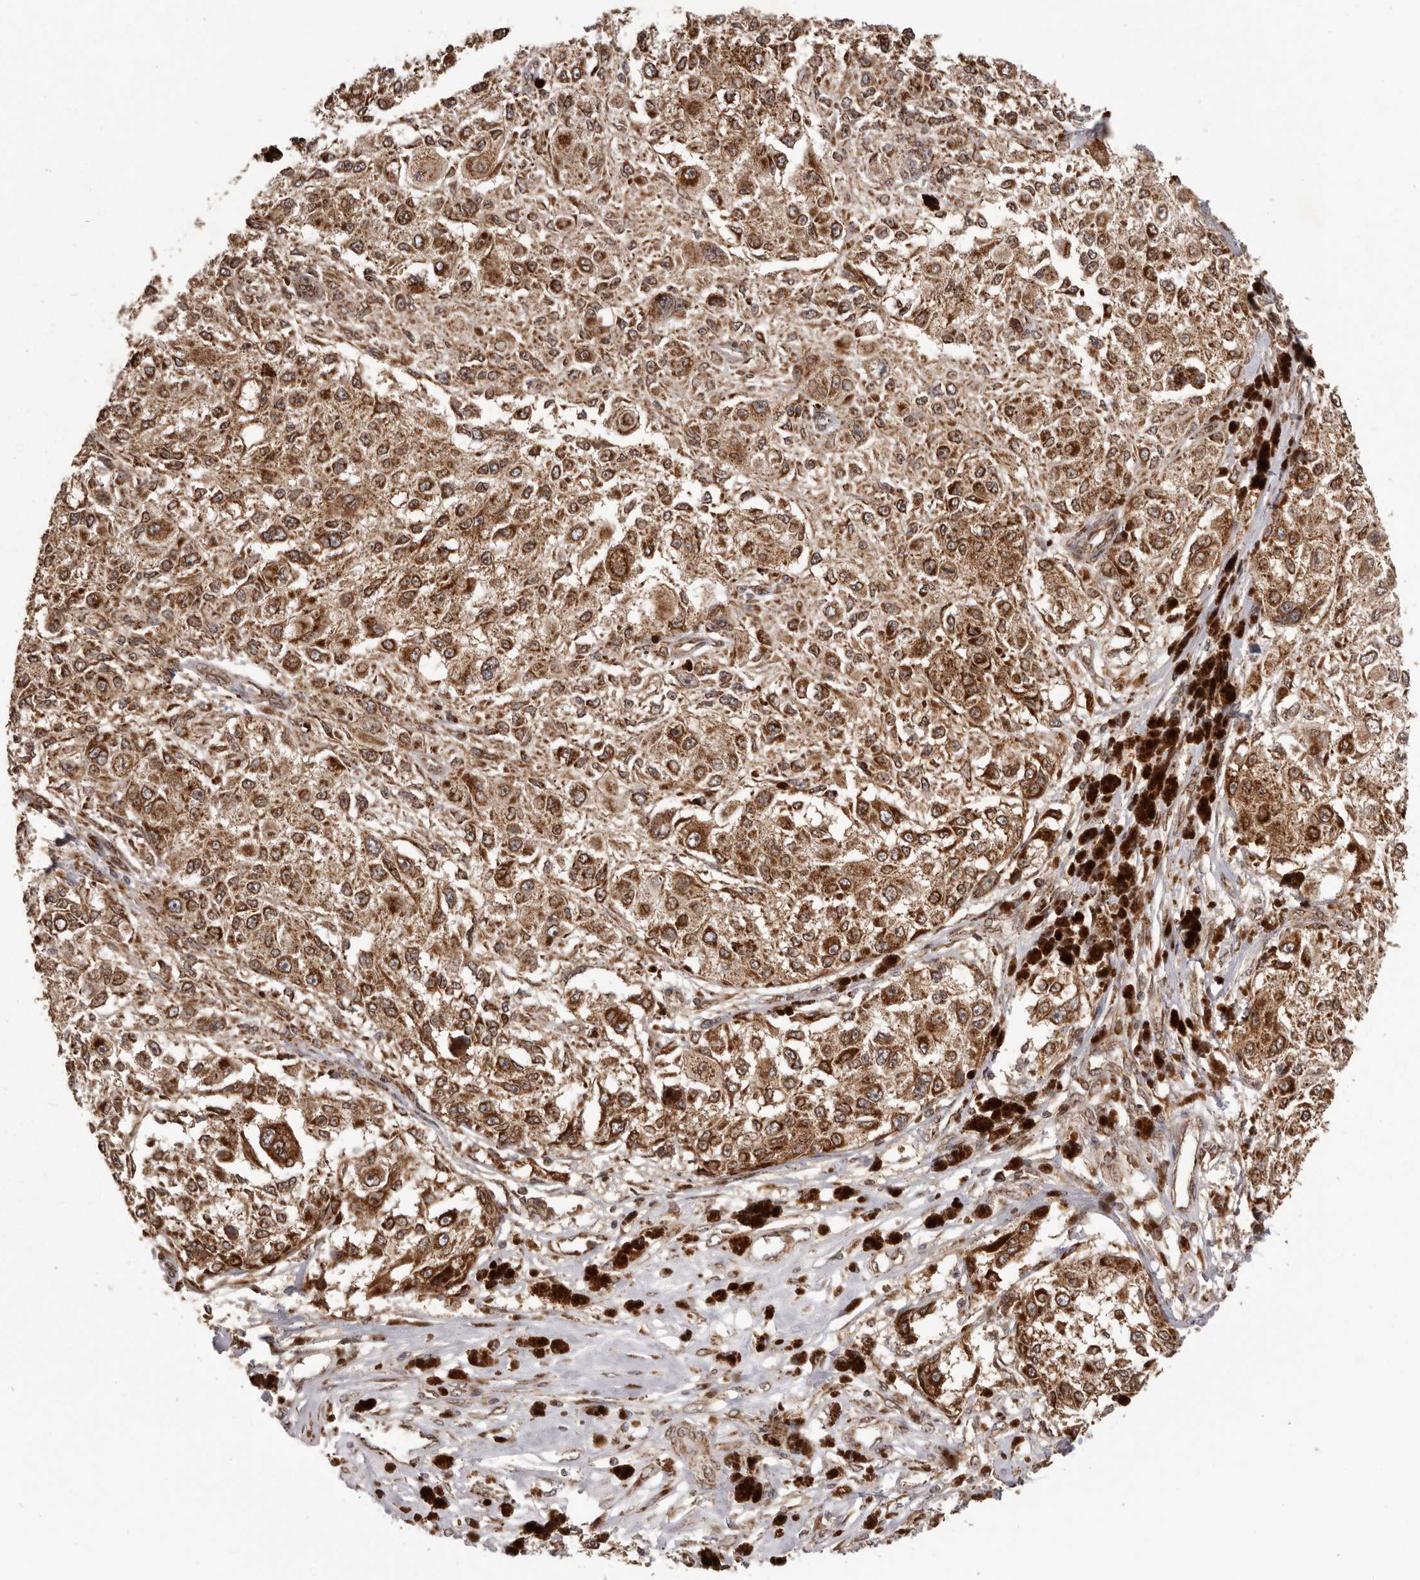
{"staining": {"intensity": "strong", "quantity": ">75%", "location": "cytoplasmic/membranous"}, "tissue": "melanoma", "cell_type": "Tumor cells", "image_type": "cancer", "snomed": [{"axis": "morphology", "description": "Necrosis, NOS"}, {"axis": "morphology", "description": "Malignant melanoma, NOS"}, {"axis": "topography", "description": "Skin"}], "caption": "Approximately >75% of tumor cells in human malignant melanoma display strong cytoplasmic/membranous protein staining as visualized by brown immunohistochemical staining.", "gene": "CHRM2", "patient": {"sex": "female", "age": 87}}